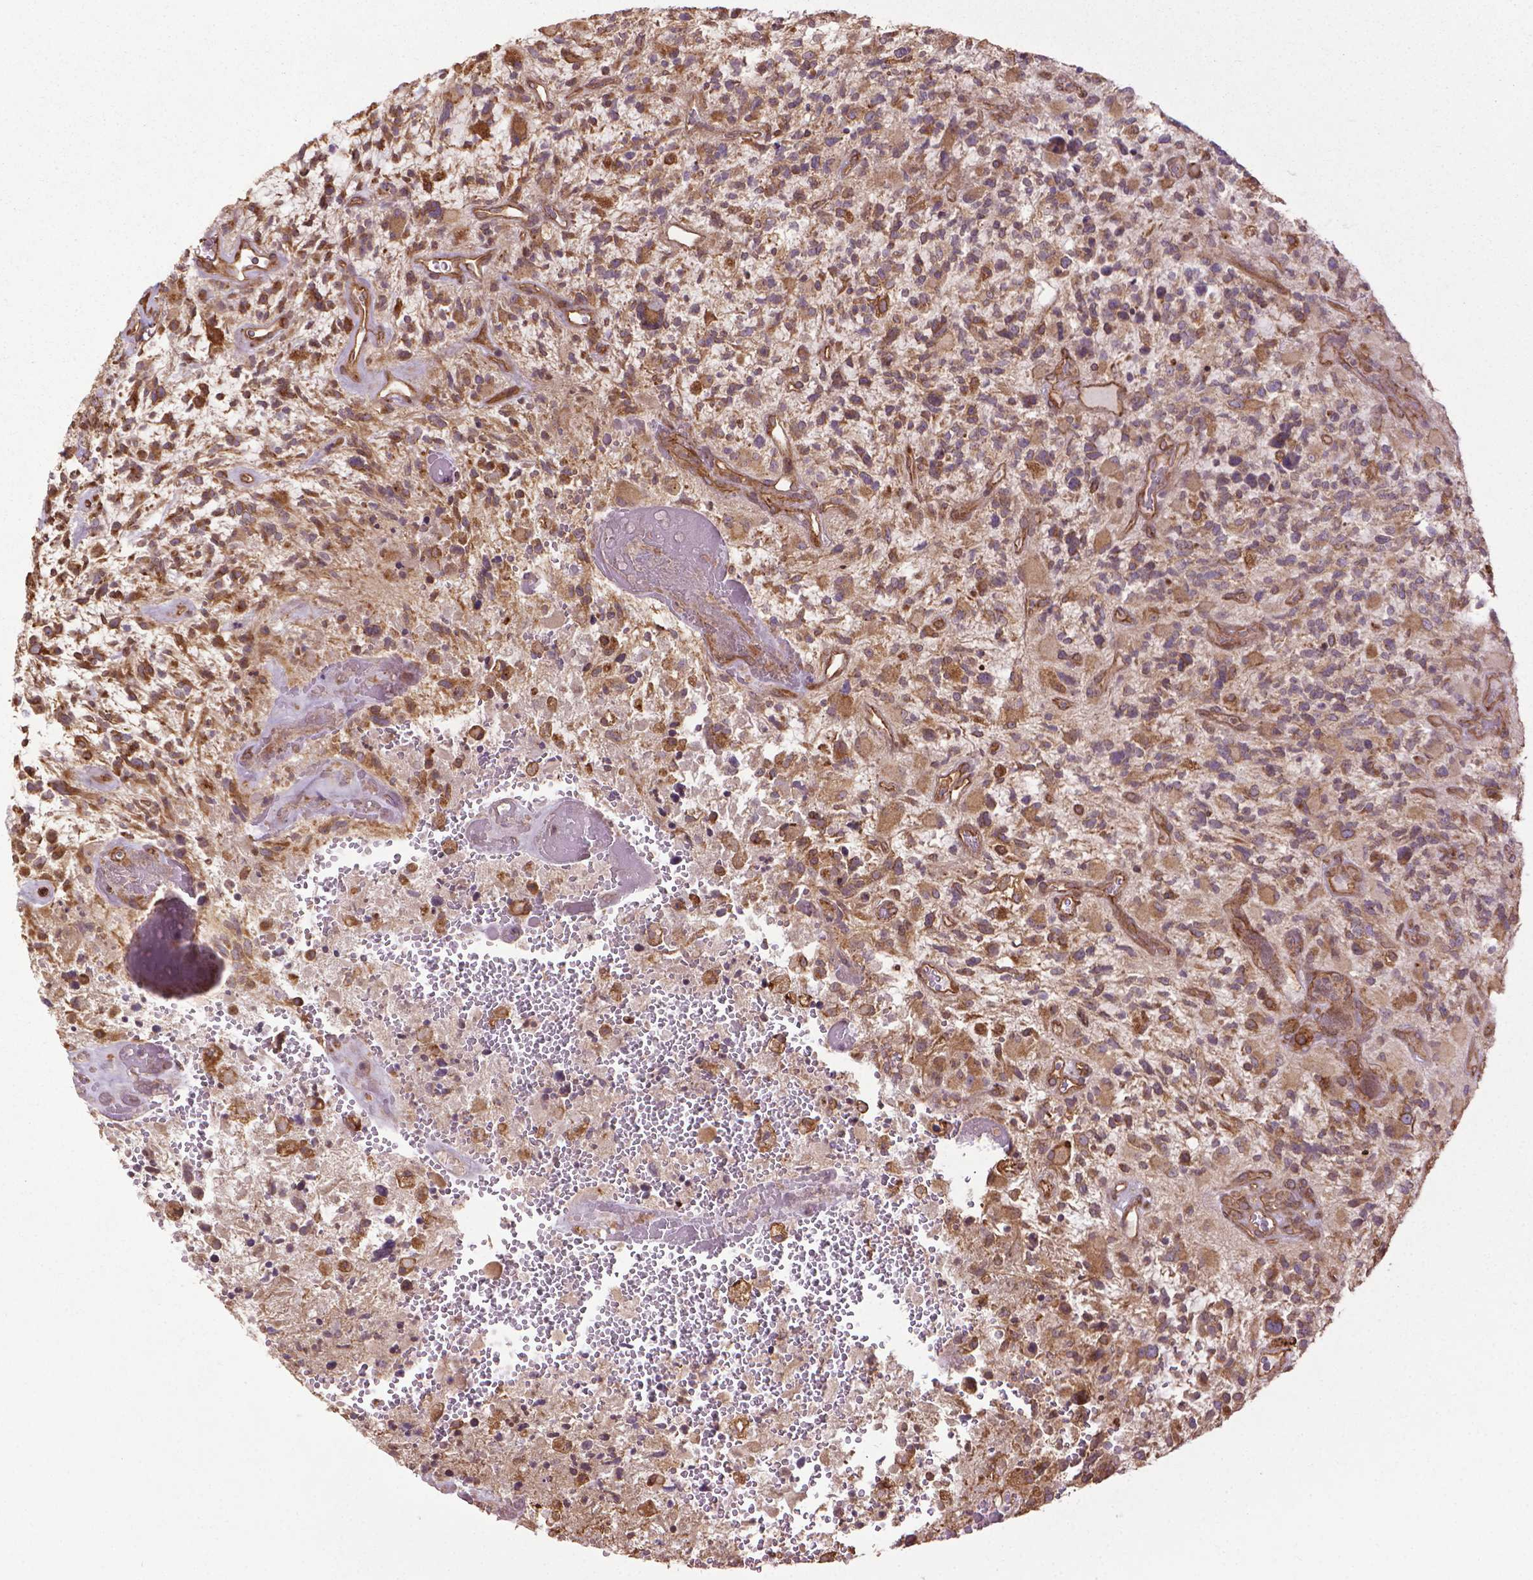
{"staining": {"intensity": "moderate", "quantity": ">75%", "location": "cytoplasmic/membranous"}, "tissue": "glioma", "cell_type": "Tumor cells", "image_type": "cancer", "snomed": [{"axis": "morphology", "description": "Glioma, malignant, High grade"}, {"axis": "topography", "description": "Brain"}], "caption": "Immunohistochemical staining of human malignant glioma (high-grade) exhibits moderate cytoplasmic/membranous protein staining in approximately >75% of tumor cells.", "gene": "GAS1", "patient": {"sex": "female", "age": 71}}